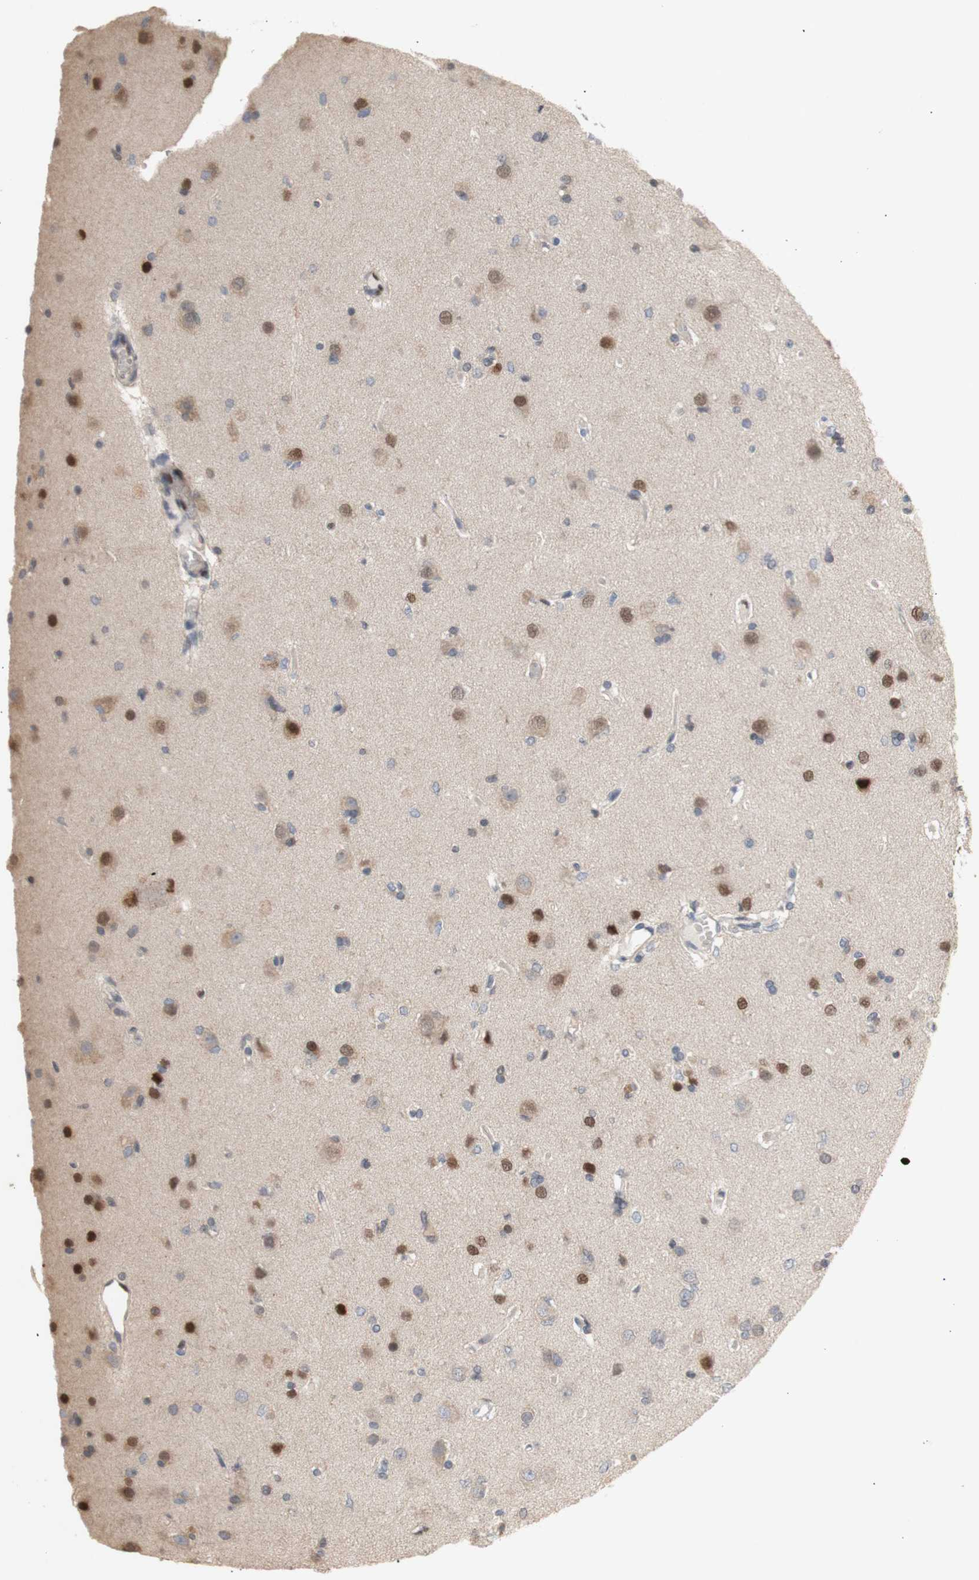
{"staining": {"intensity": "moderate", "quantity": "<25%", "location": "cytoplasmic/membranous,nuclear"}, "tissue": "glioma", "cell_type": "Tumor cells", "image_type": "cancer", "snomed": [{"axis": "morphology", "description": "Glioma, malignant, High grade"}, {"axis": "topography", "description": "Brain"}], "caption": "A brown stain labels moderate cytoplasmic/membranous and nuclear expression of a protein in glioma tumor cells.", "gene": "FOSB", "patient": {"sex": "female", "age": 59}}